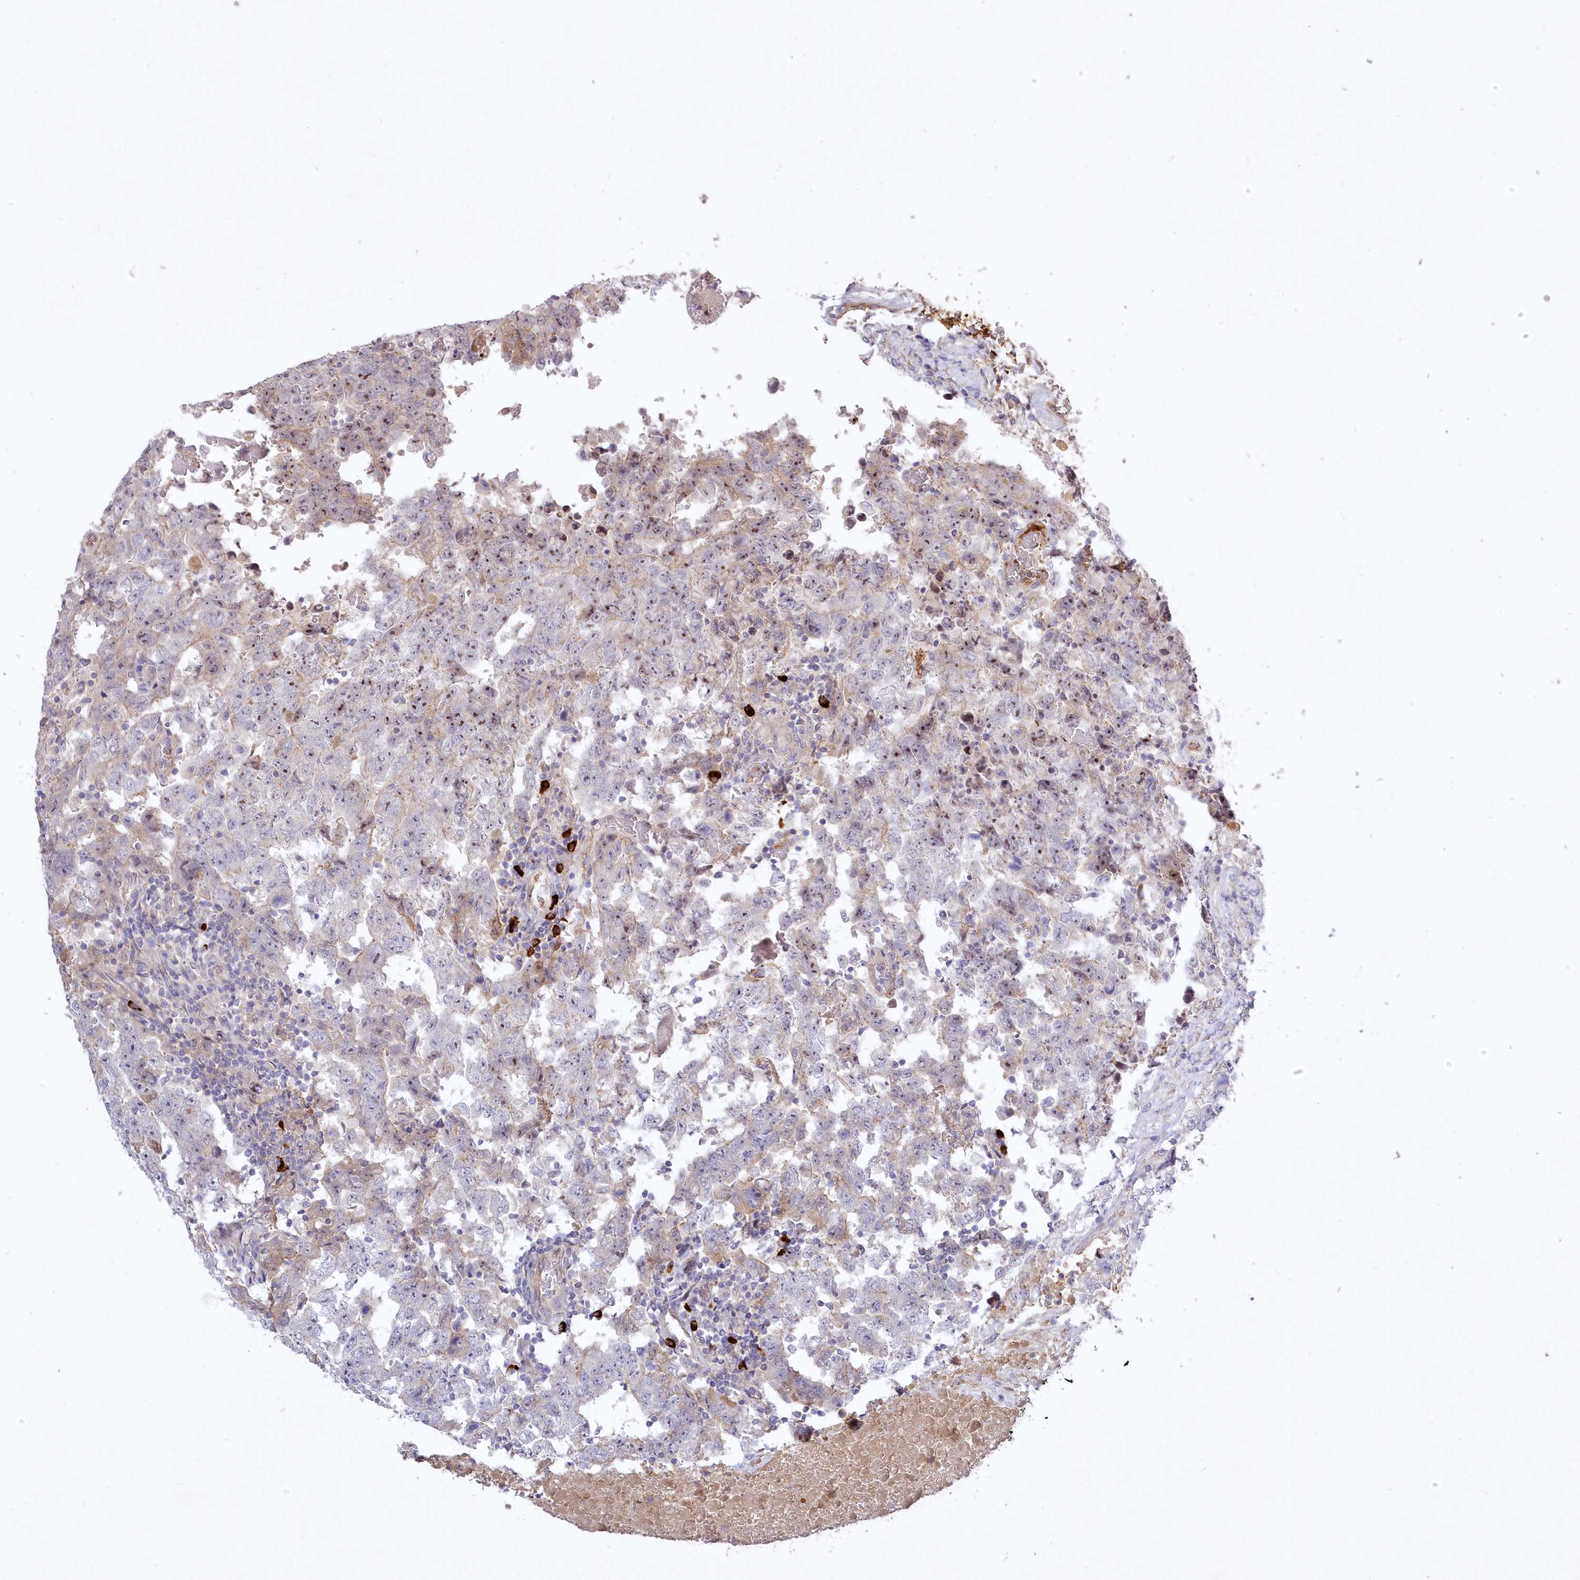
{"staining": {"intensity": "moderate", "quantity": "<25%", "location": "nuclear"}, "tissue": "testis cancer", "cell_type": "Tumor cells", "image_type": "cancer", "snomed": [{"axis": "morphology", "description": "Carcinoma, Embryonal, NOS"}, {"axis": "topography", "description": "Testis"}], "caption": "Moderate nuclear staining for a protein is identified in about <25% of tumor cells of testis cancer using immunohistochemistry (IHC).", "gene": "WBP1L", "patient": {"sex": "male", "age": 26}}